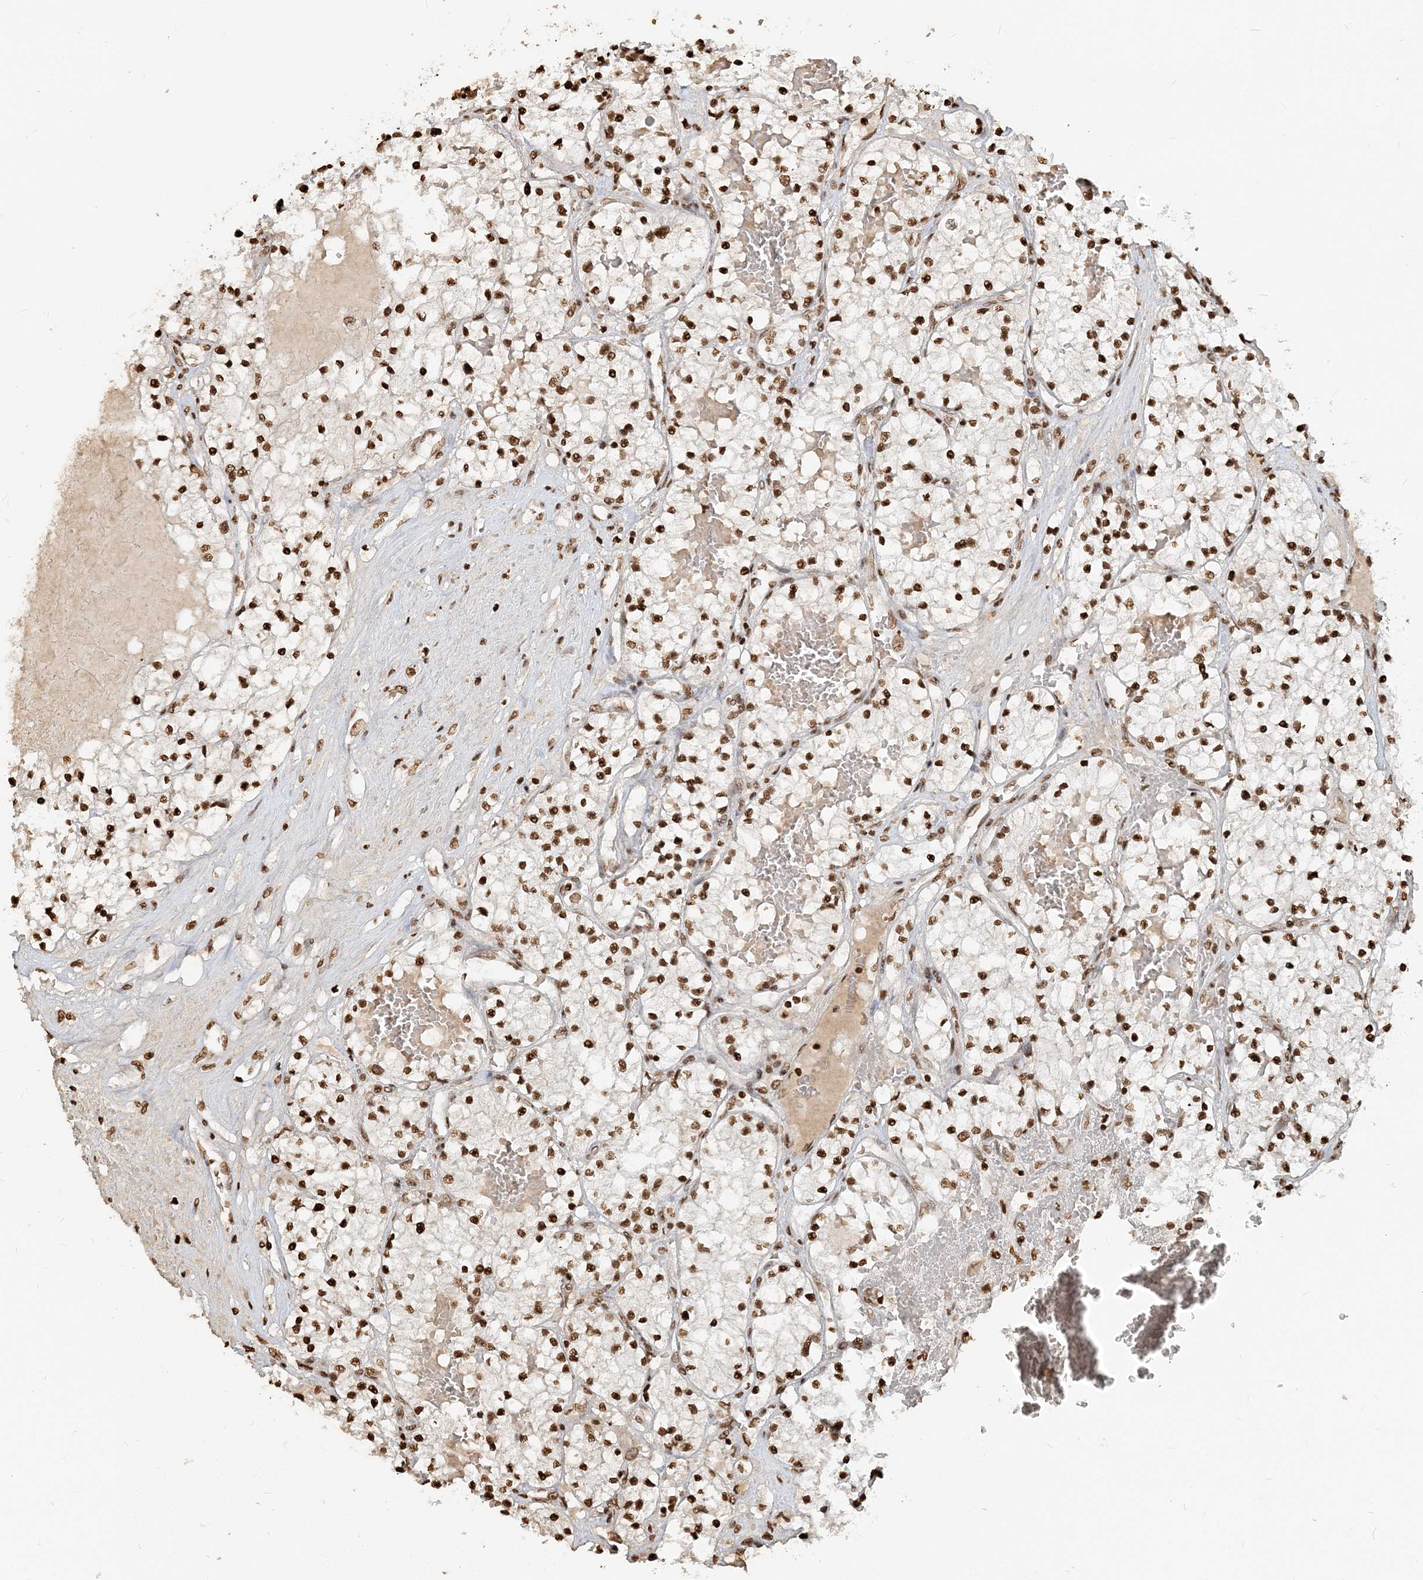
{"staining": {"intensity": "strong", "quantity": ">75%", "location": "nuclear"}, "tissue": "renal cancer", "cell_type": "Tumor cells", "image_type": "cancer", "snomed": [{"axis": "morphology", "description": "Normal tissue, NOS"}, {"axis": "morphology", "description": "Adenocarcinoma, NOS"}, {"axis": "topography", "description": "Kidney"}], "caption": "Protein staining of renal cancer tissue reveals strong nuclear staining in about >75% of tumor cells. (brown staining indicates protein expression, while blue staining denotes nuclei).", "gene": "H3-3B", "patient": {"sex": "male", "age": 68}}